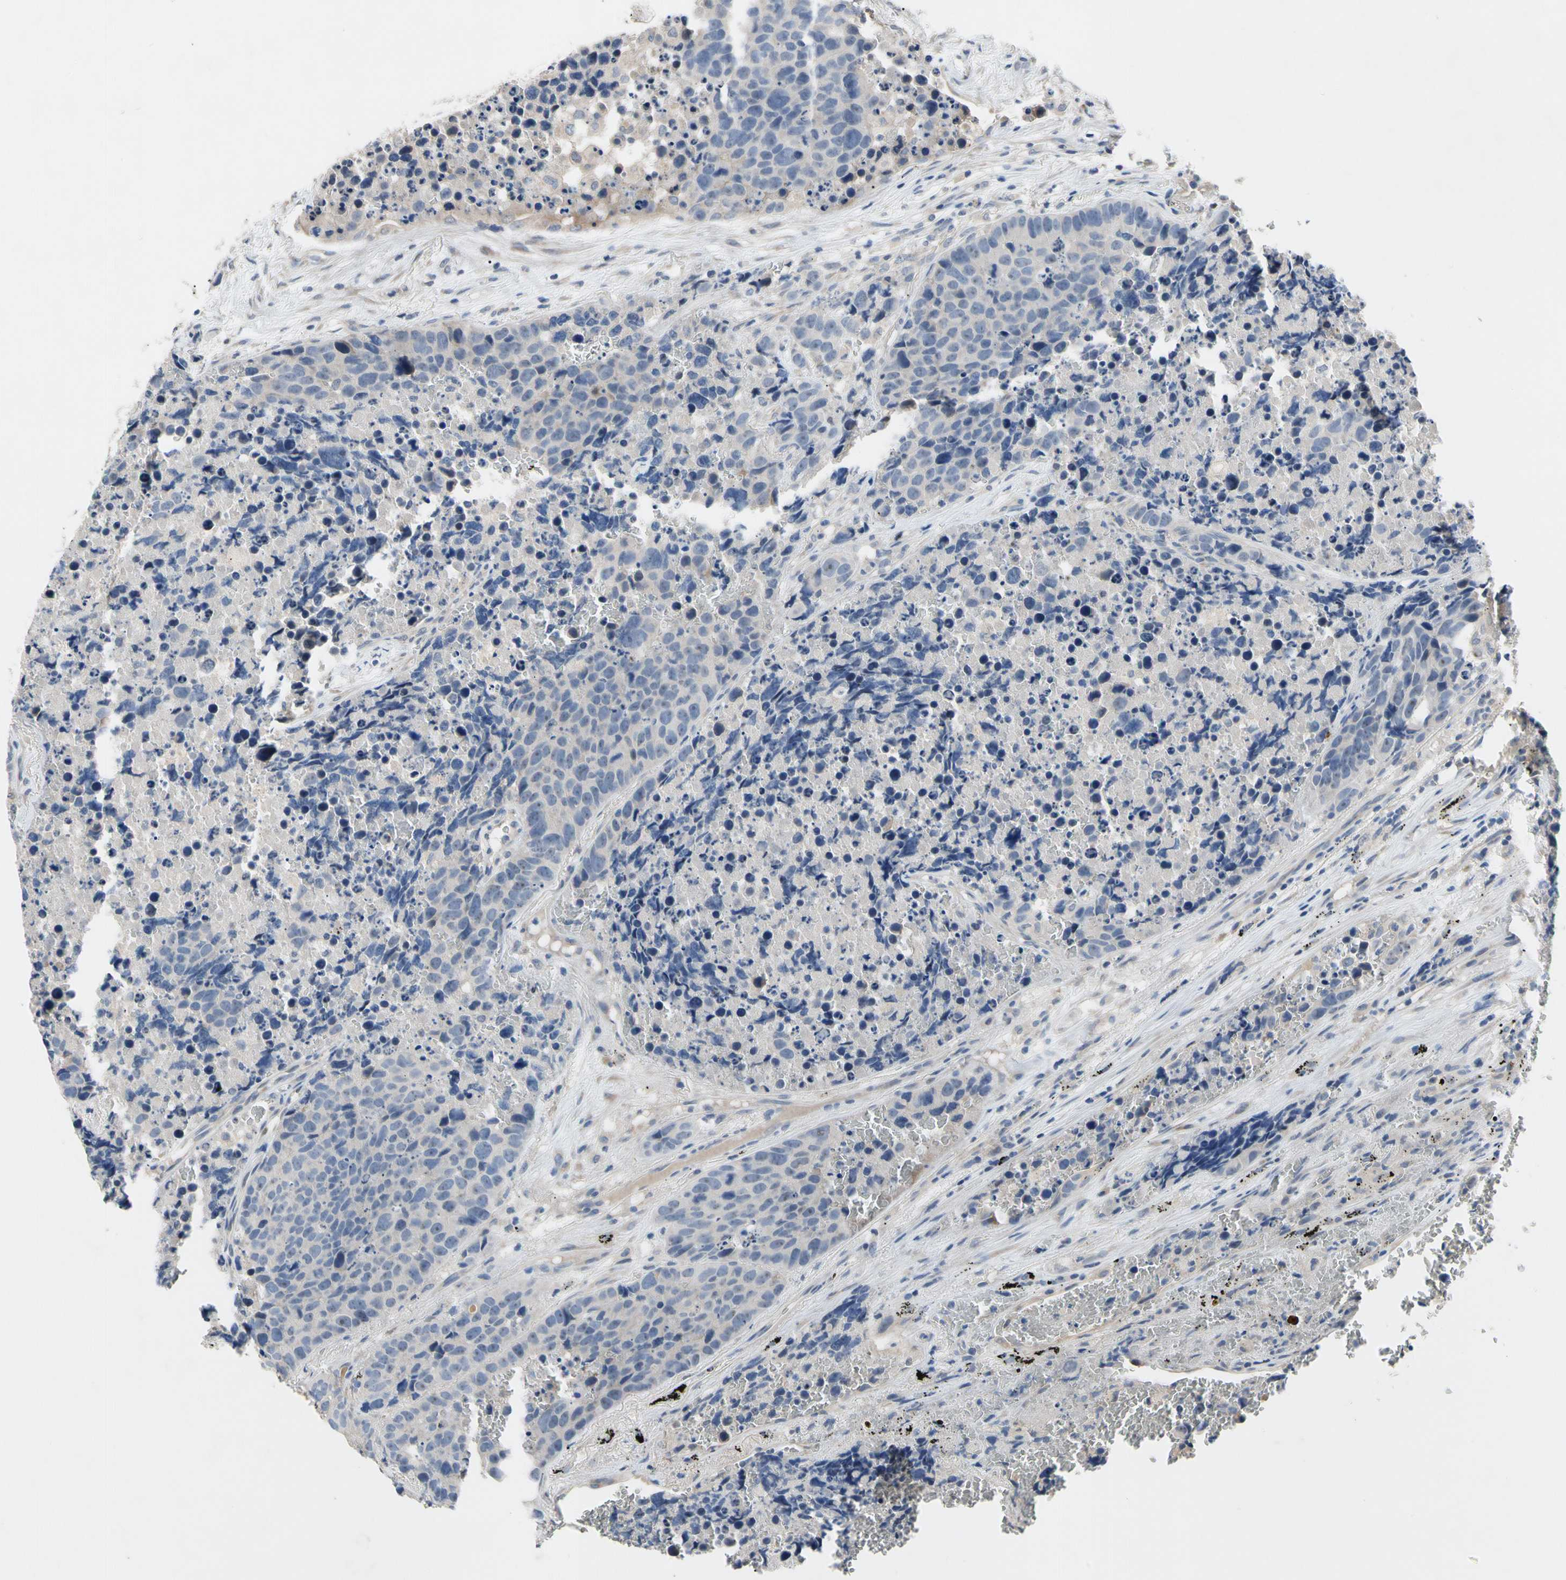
{"staining": {"intensity": "negative", "quantity": "none", "location": "none"}, "tissue": "carcinoid", "cell_type": "Tumor cells", "image_type": "cancer", "snomed": [{"axis": "morphology", "description": "Carcinoid, malignant, NOS"}, {"axis": "topography", "description": "Lung"}], "caption": "DAB immunohistochemical staining of human carcinoid (malignant) exhibits no significant expression in tumor cells. The staining is performed using DAB brown chromogen with nuclei counter-stained in using hematoxylin.", "gene": "GAS6", "patient": {"sex": "male", "age": 60}}